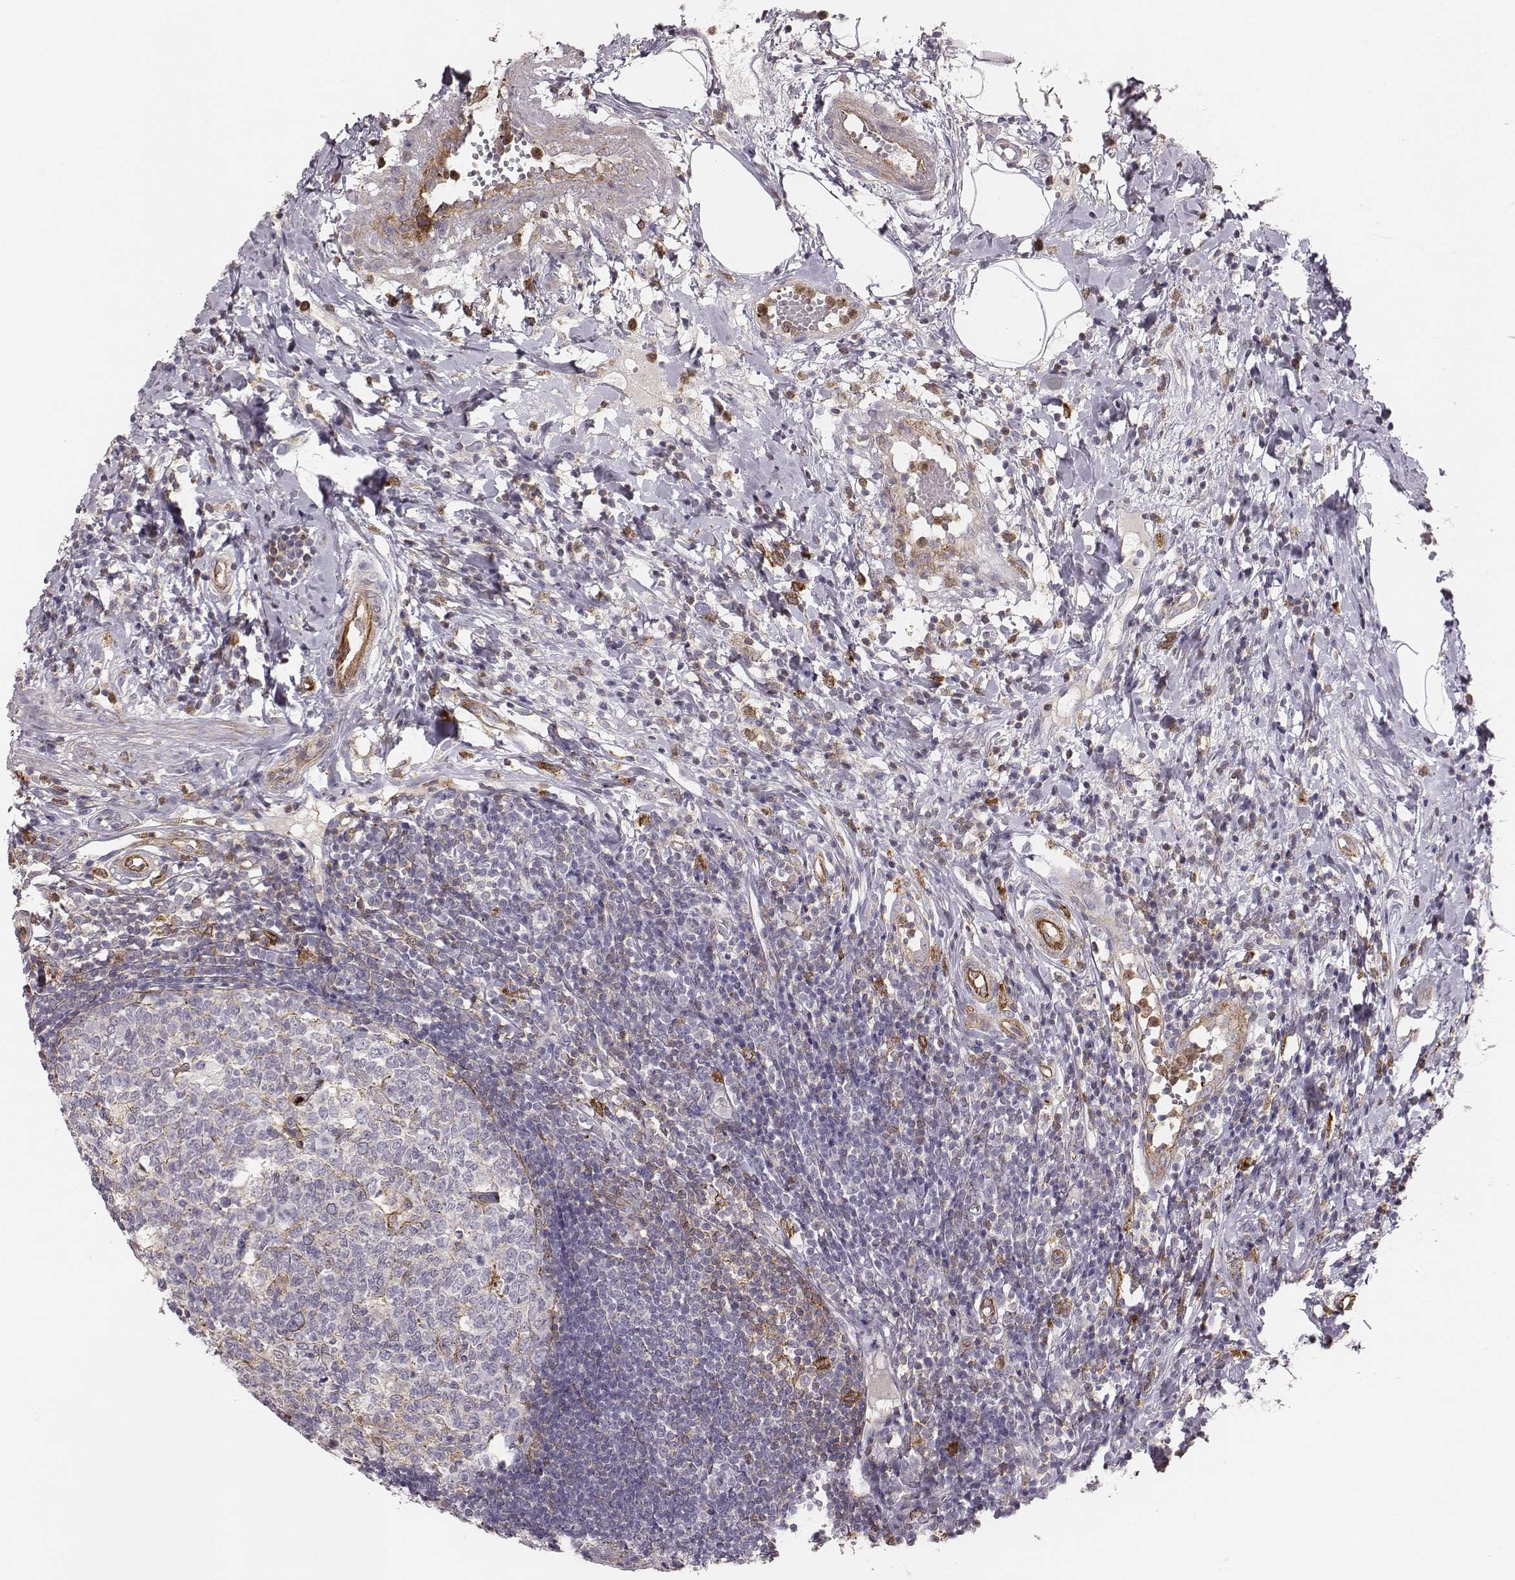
{"staining": {"intensity": "negative", "quantity": "none", "location": "none"}, "tissue": "appendix", "cell_type": "Glandular cells", "image_type": "normal", "snomed": [{"axis": "morphology", "description": "Normal tissue, NOS"}, {"axis": "morphology", "description": "Inflammation, NOS"}, {"axis": "topography", "description": "Appendix"}], "caption": "Immunohistochemistry photomicrograph of normal human appendix stained for a protein (brown), which displays no expression in glandular cells. (DAB immunohistochemistry with hematoxylin counter stain).", "gene": "ZYX", "patient": {"sex": "male", "age": 16}}